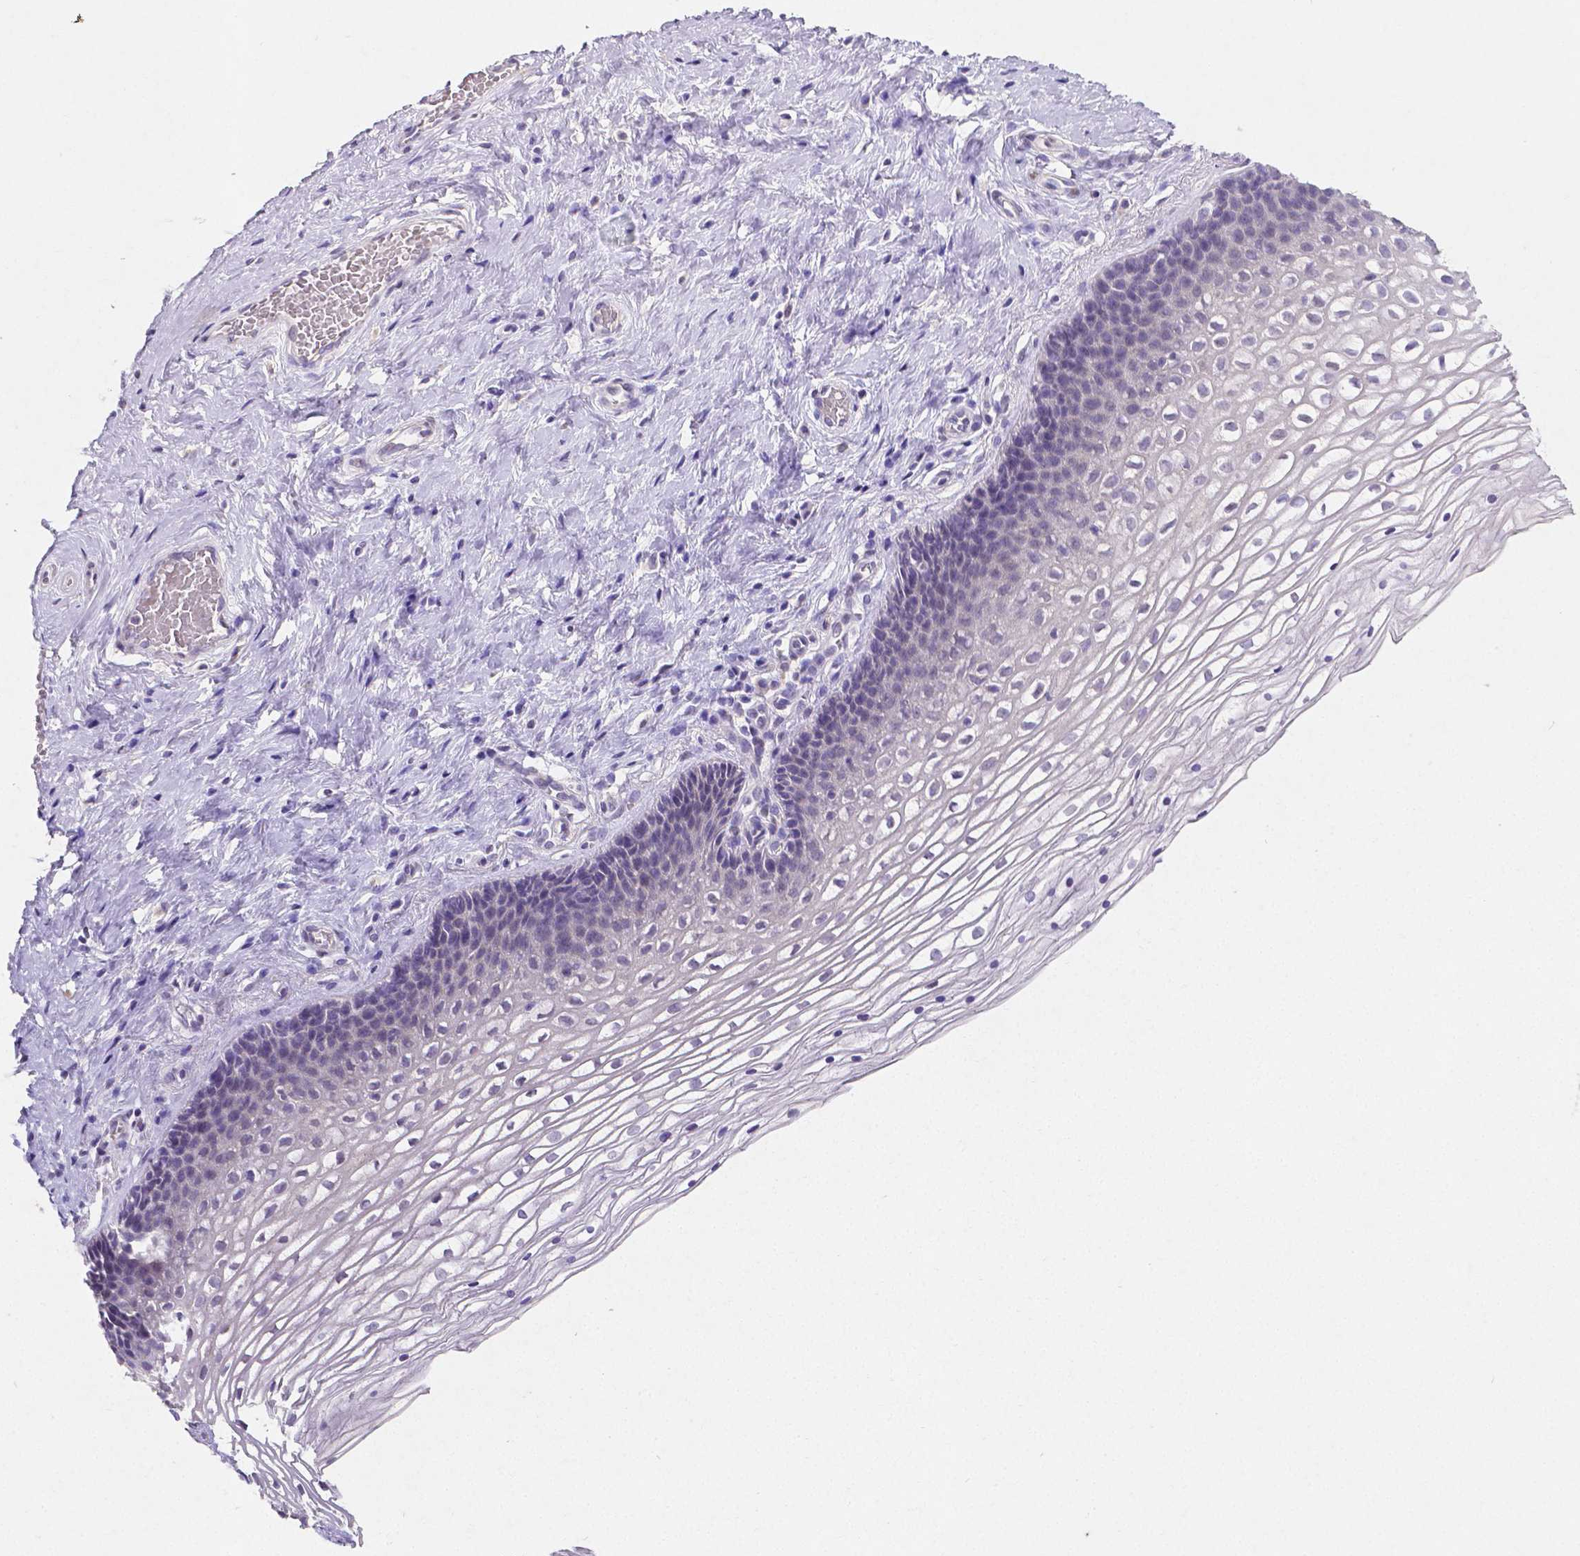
{"staining": {"intensity": "negative", "quantity": "none", "location": "none"}, "tissue": "cervix", "cell_type": "Glandular cells", "image_type": "normal", "snomed": [{"axis": "morphology", "description": "Normal tissue, NOS"}, {"axis": "topography", "description": "Cervix"}], "caption": "An immunohistochemistry (IHC) histopathology image of unremarkable cervix is shown. There is no staining in glandular cells of cervix.", "gene": "SATB2", "patient": {"sex": "female", "age": 34}}